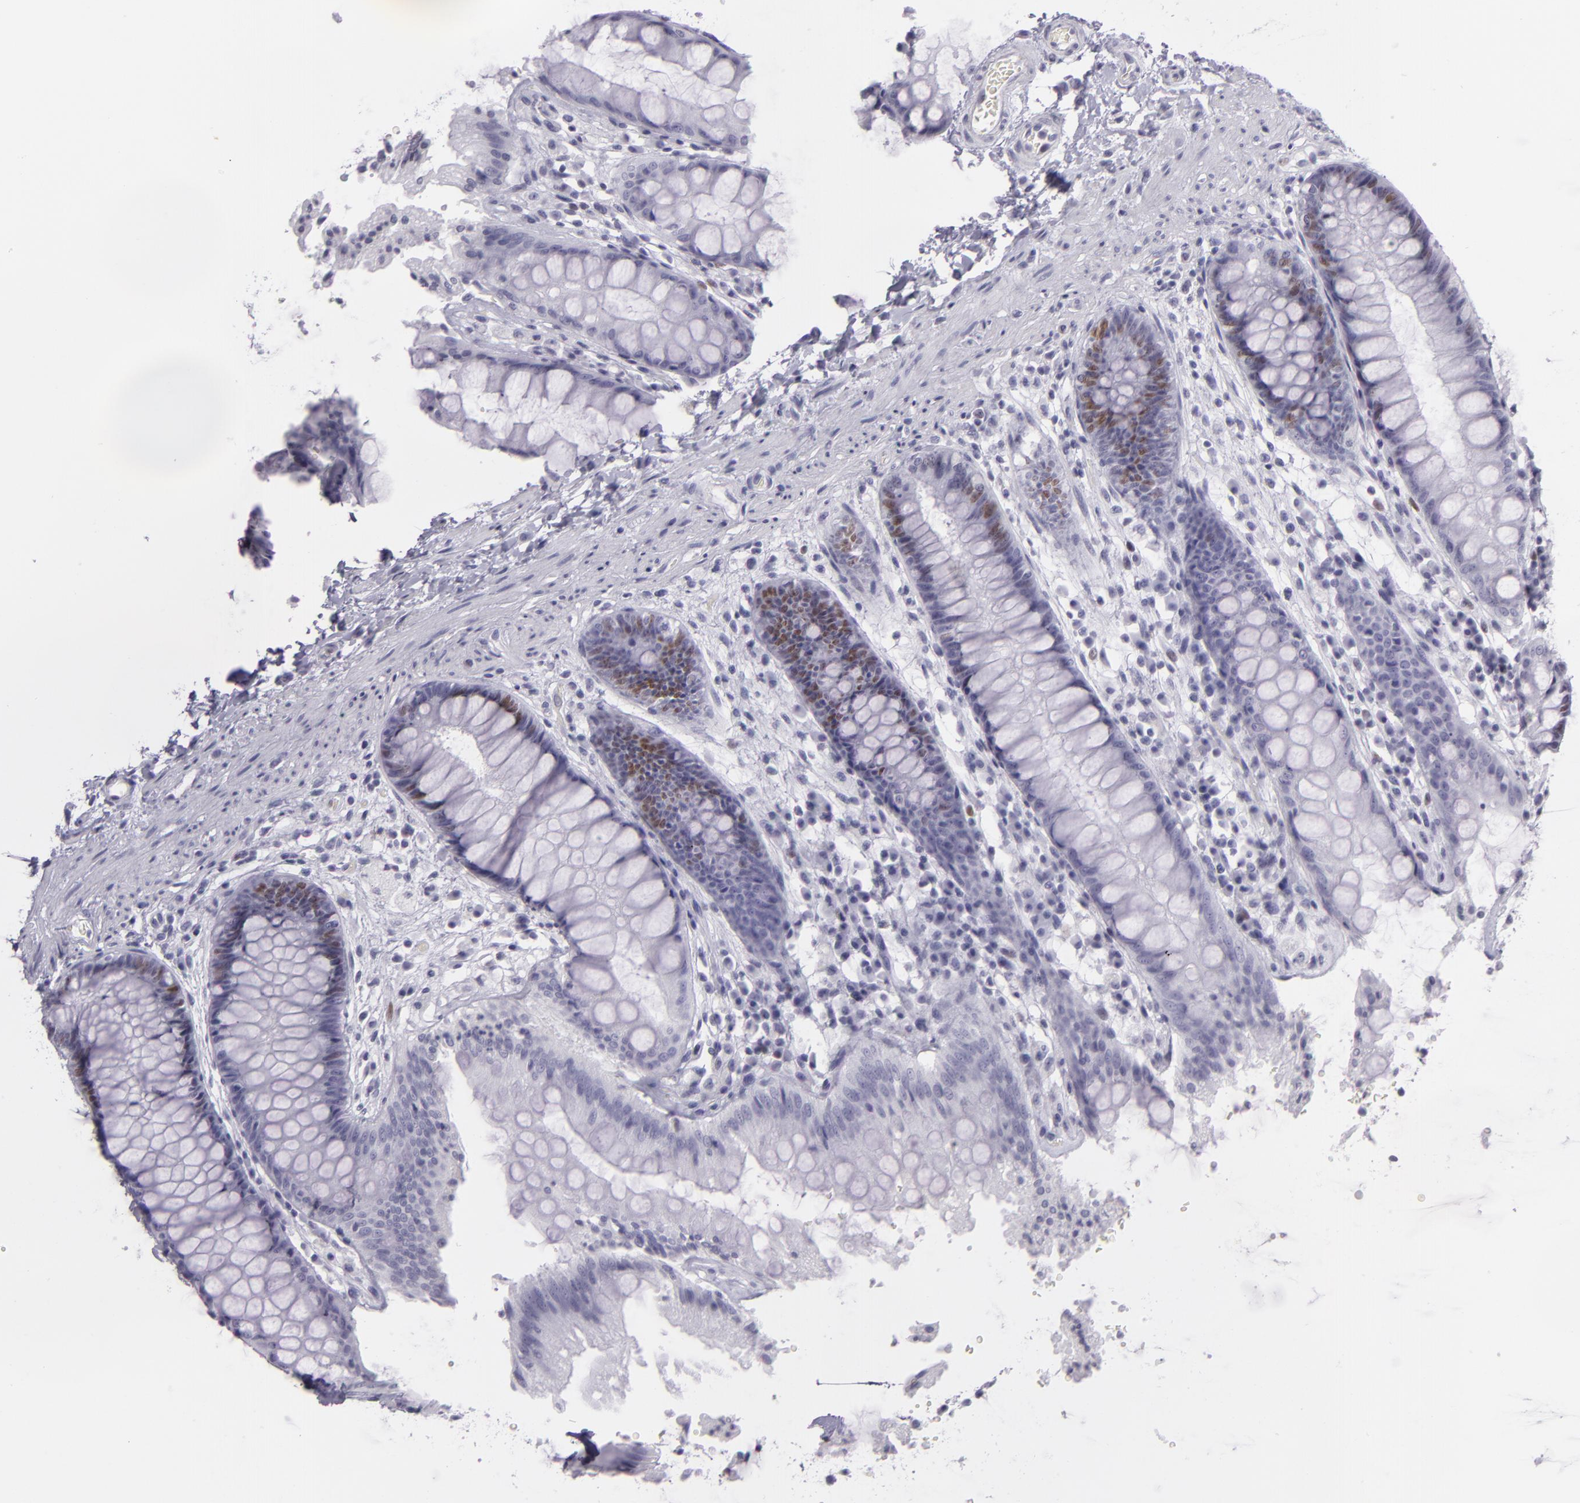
{"staining": {"intensity": "weak", "quantity": "<25%", "location": "nuclear"}, "tissue": "rectum", "cell_type": "Glandular cells", "image_type": "normal", "snomed": [{"axis": "morphology", "description": "Normal tissue, NOS"}, {"axis": "topography", "description": "Rectum"}], "caption": "Protein analysis of normal rectum exhibits no significant positivity in glandular cells. Brightfield microscopy of immunohistochemistry stained with DAB (brown) and hematoxylin (blue), captured at high magnification.", "gene": "MCM3", "patient": {"sex": "female", "age": 46}}